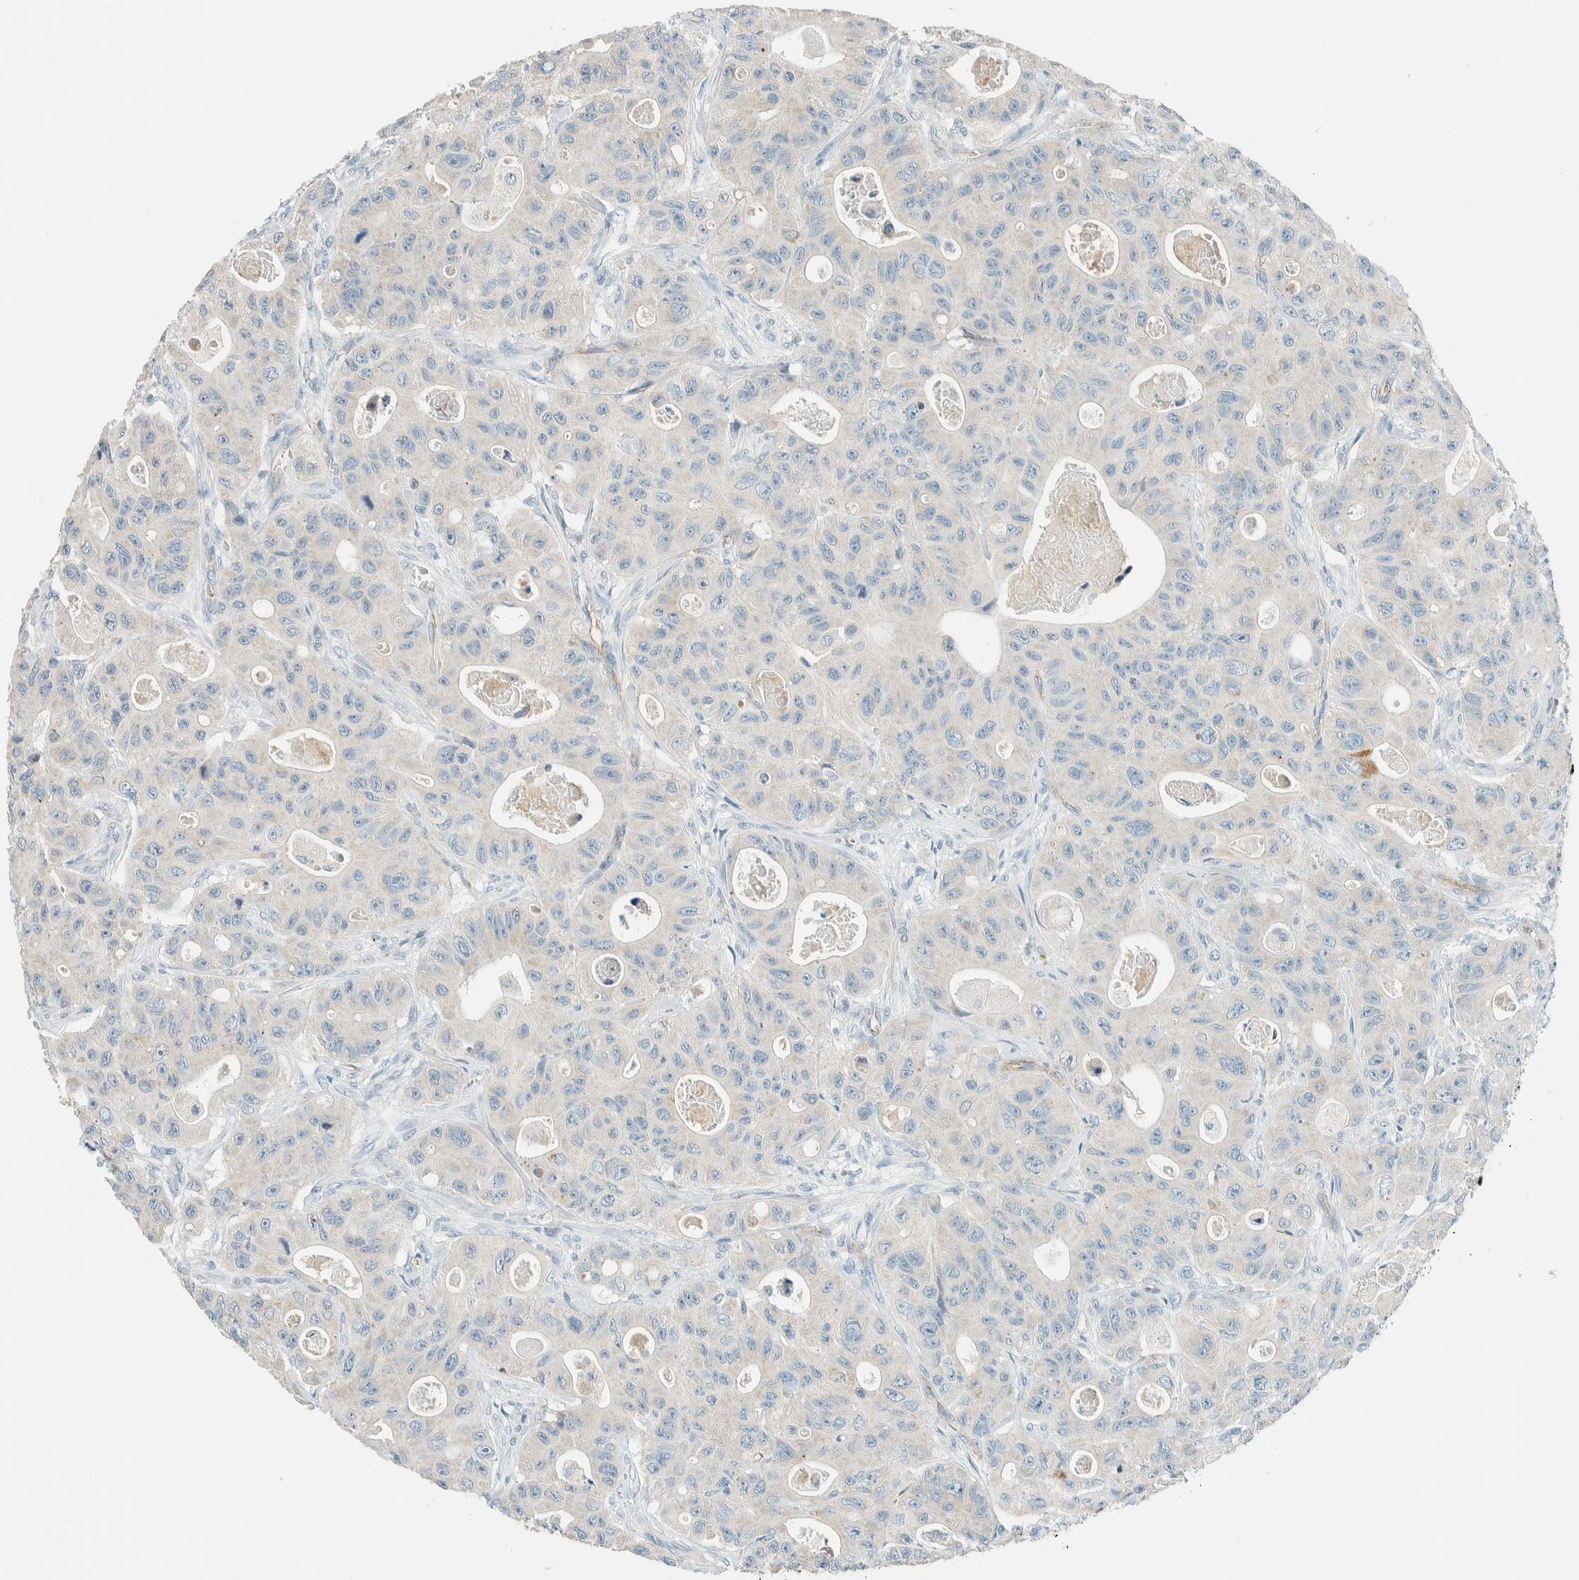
{"staining": {"intensity": "negative", "quantity": "none", "location": "none"}, "tissue": "colorectal cancer", "cell_type": "Tumor cells", "image_type": "cancer", "snomed": [{"axis": "morphology", "description": "Adenocarcinoma, NOS"}, {"axis": "topography", "description": "Colon"}], "caption": "This is a micrograph of immunohistochemistry (IHC) staining of colorectal adenocarcinoma, which shows no staining in tumor cells. (Immunohistochemistry, brightfield microscopy, high magnification).", "gene": "SLFN12", "patient": {"sex": "female", "age": 46}}